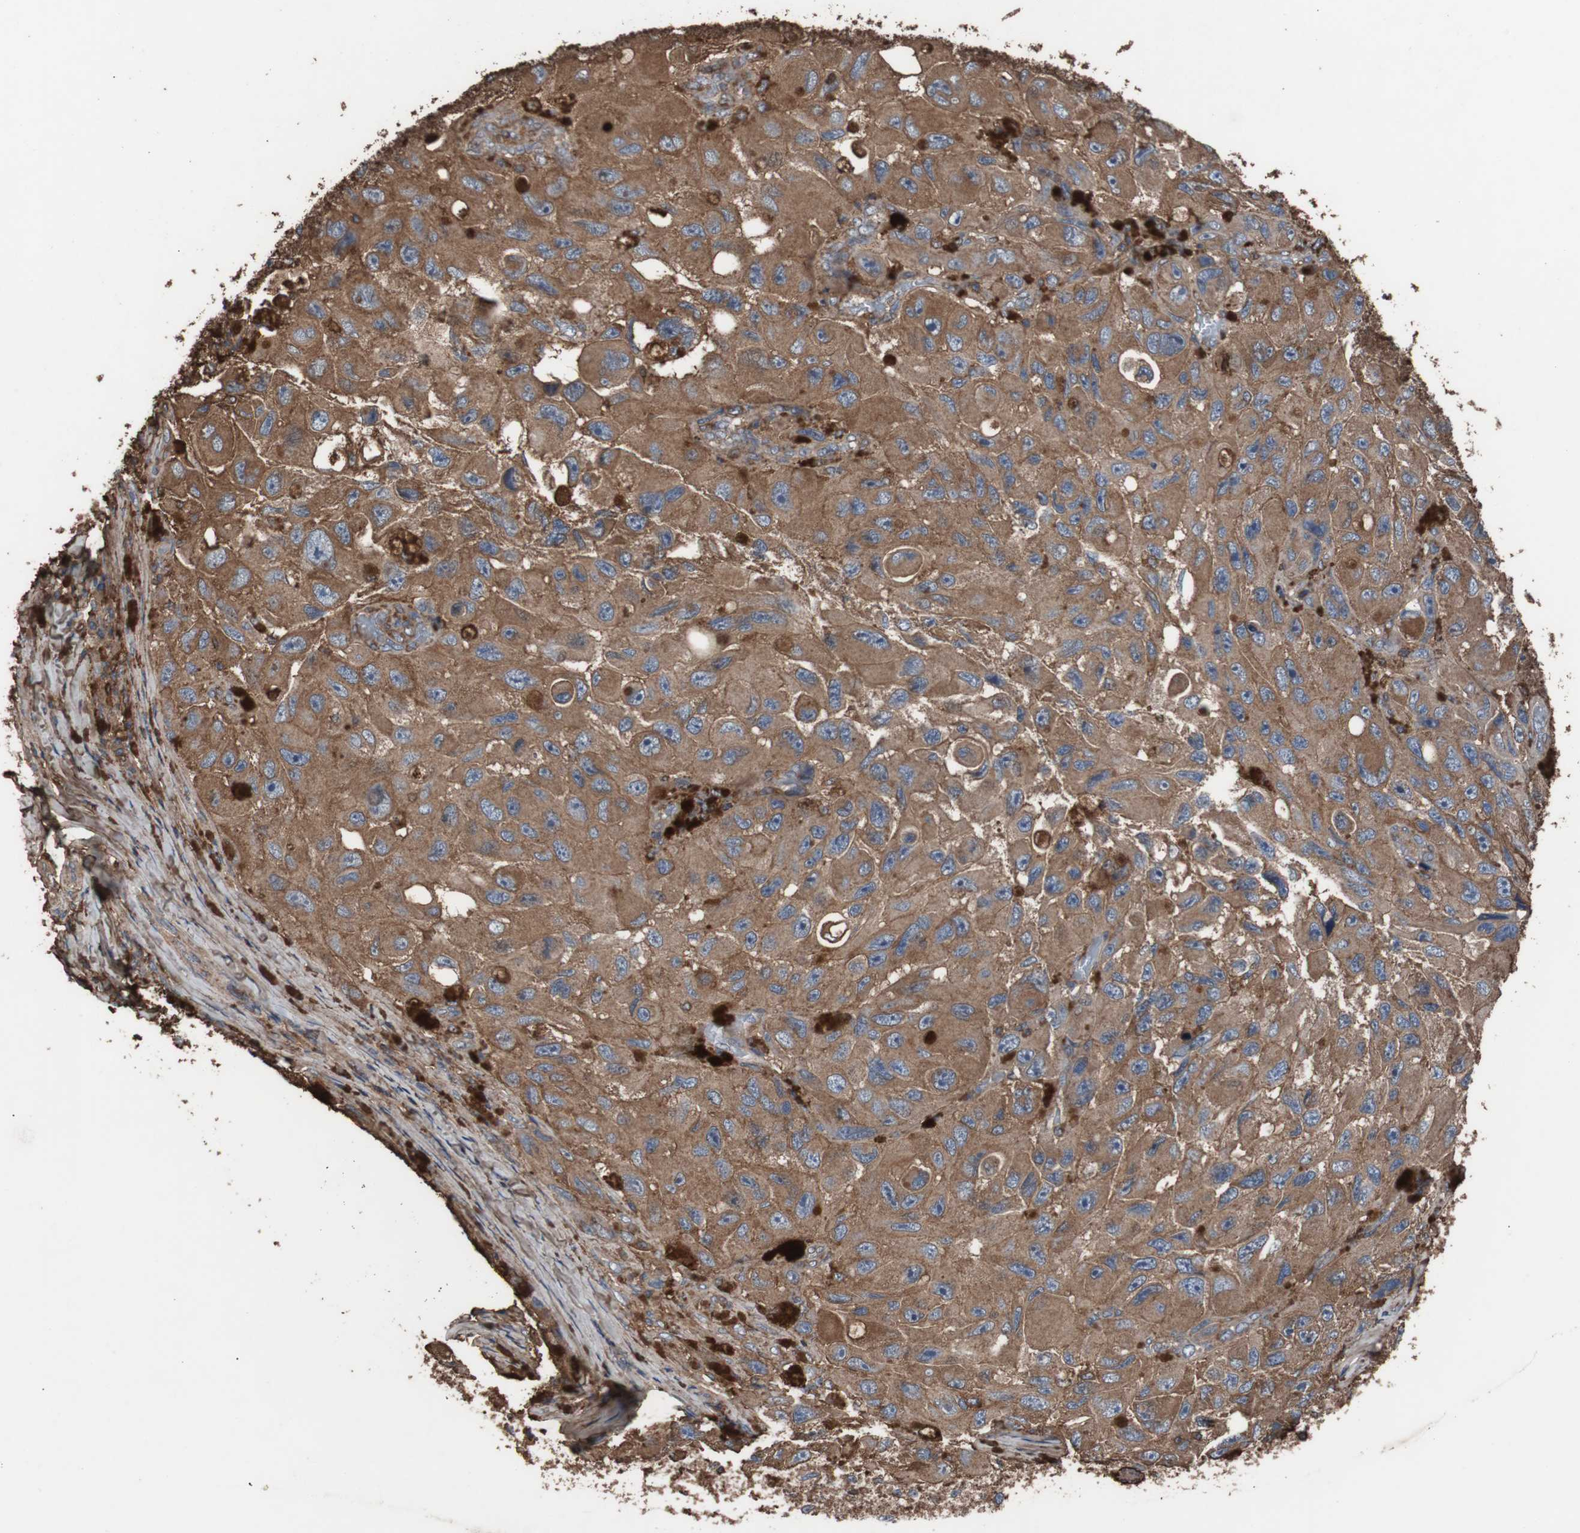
{"staining": {"intensity": "strong", "quantity": ">75%", "location": "cytoplasmic/membranous"}, "tissue": "melanoma", "cell_type": "Tumor cells", "image_type": "cancer", "snomed": [{"axis": "morphology", "description": "Malignant melanoma, NOS"}, {"axis": "topography", "description": "Skin"}], "caption": "Immunohistochemical staining of melanoma exhibits strong cytoplasmic/membranous protein staining in approximately >75% of tumor cells.", "gene": "COL6A2", "patient": {"sex": "female", "age": 73}}